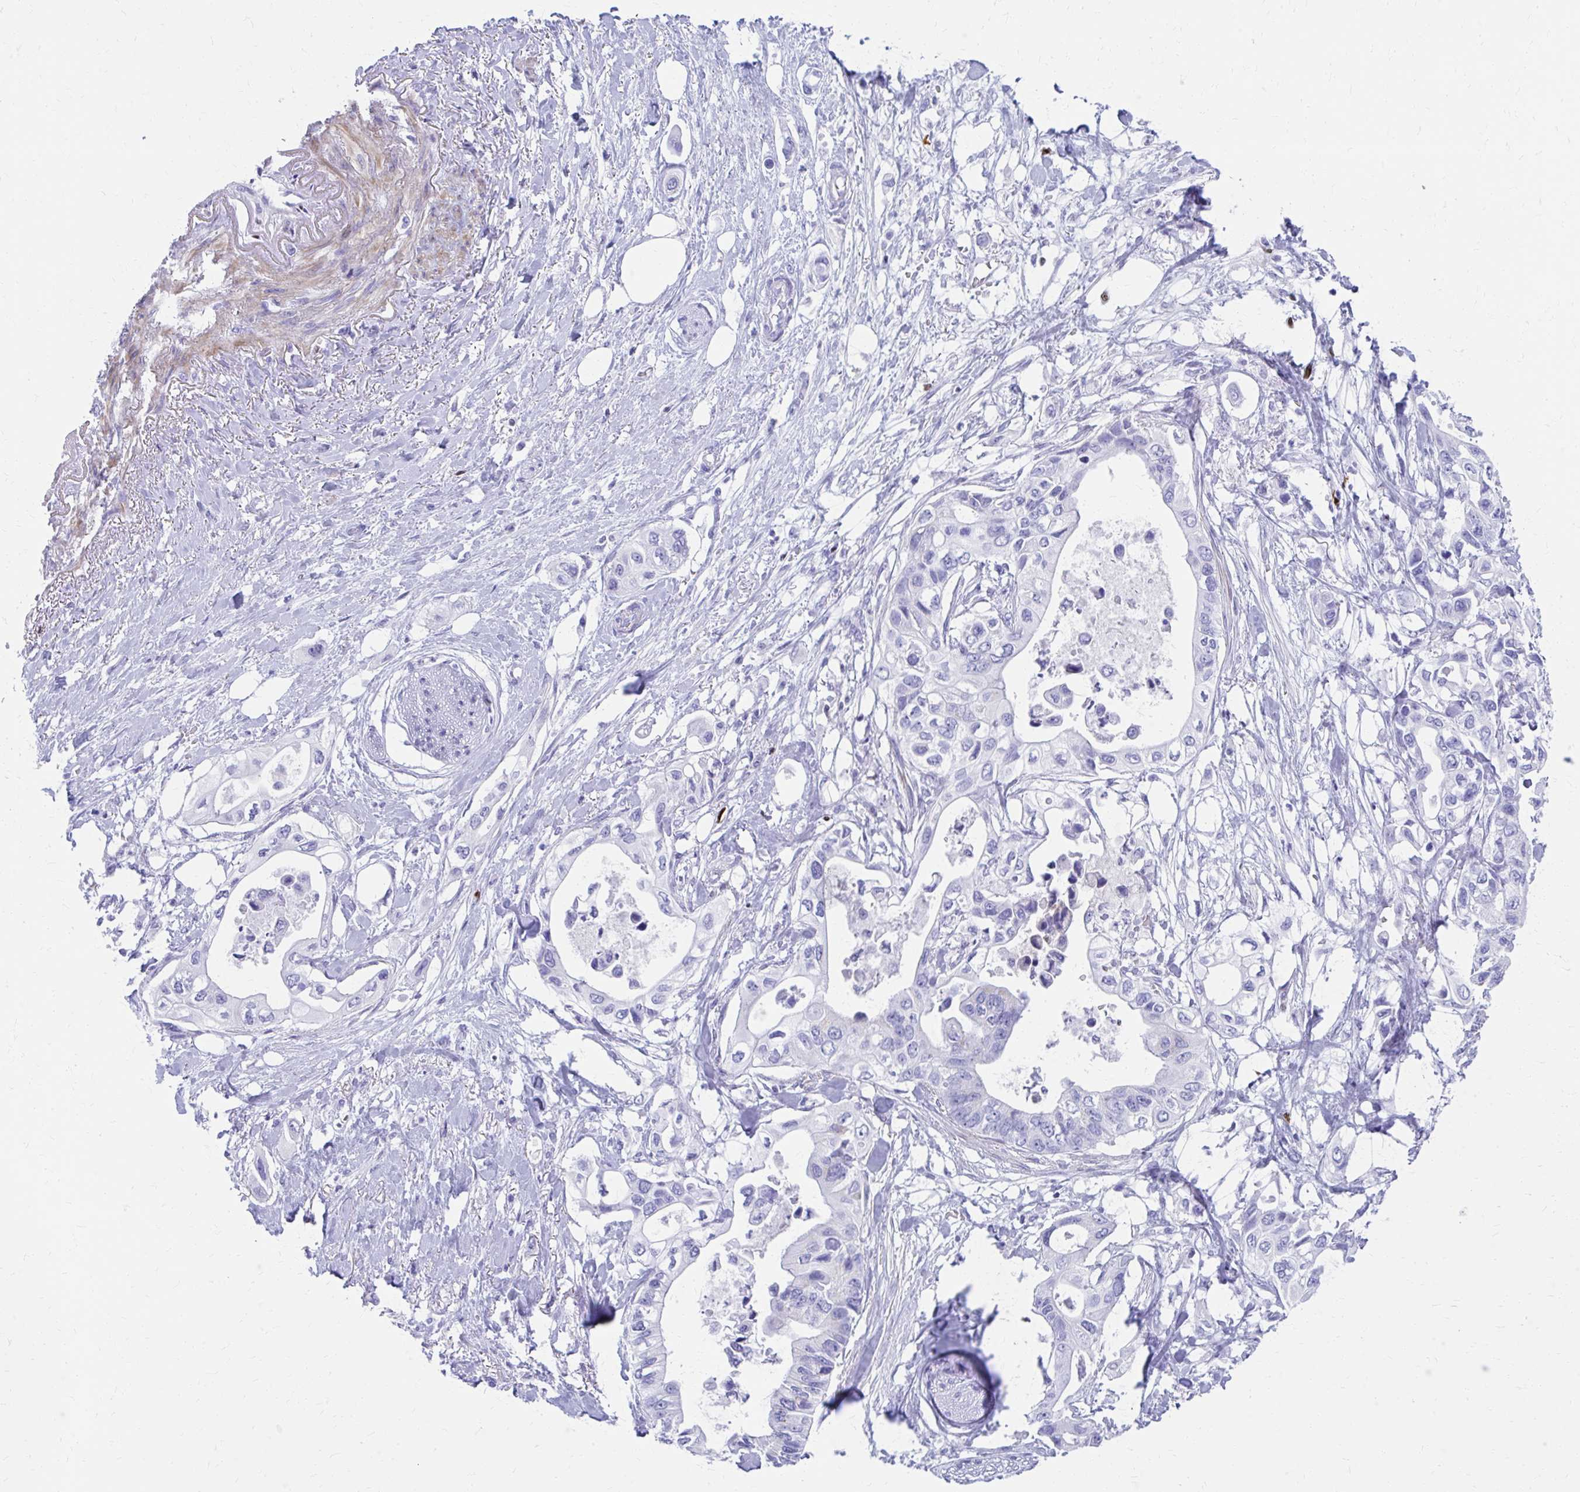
{"staining": {"intensity": "negative", "quantity": "none", "location": "none"}, "tissue": "pancreatic cancer", "cell_type": "Tumor cells", "image_type": "cancer", "snomed": [{"axis": "morphology", "description": "Adenocarcinoma, NOS"}, {"axis": "topography", "description": "Pancreas"}], "caption": "DAB immunohistochemical staining of pancreatic cancer demonstrates no significant positivity in tumor cells.", "gene": "RUNX3", "patient": {"sex": "female", "age": 63}}